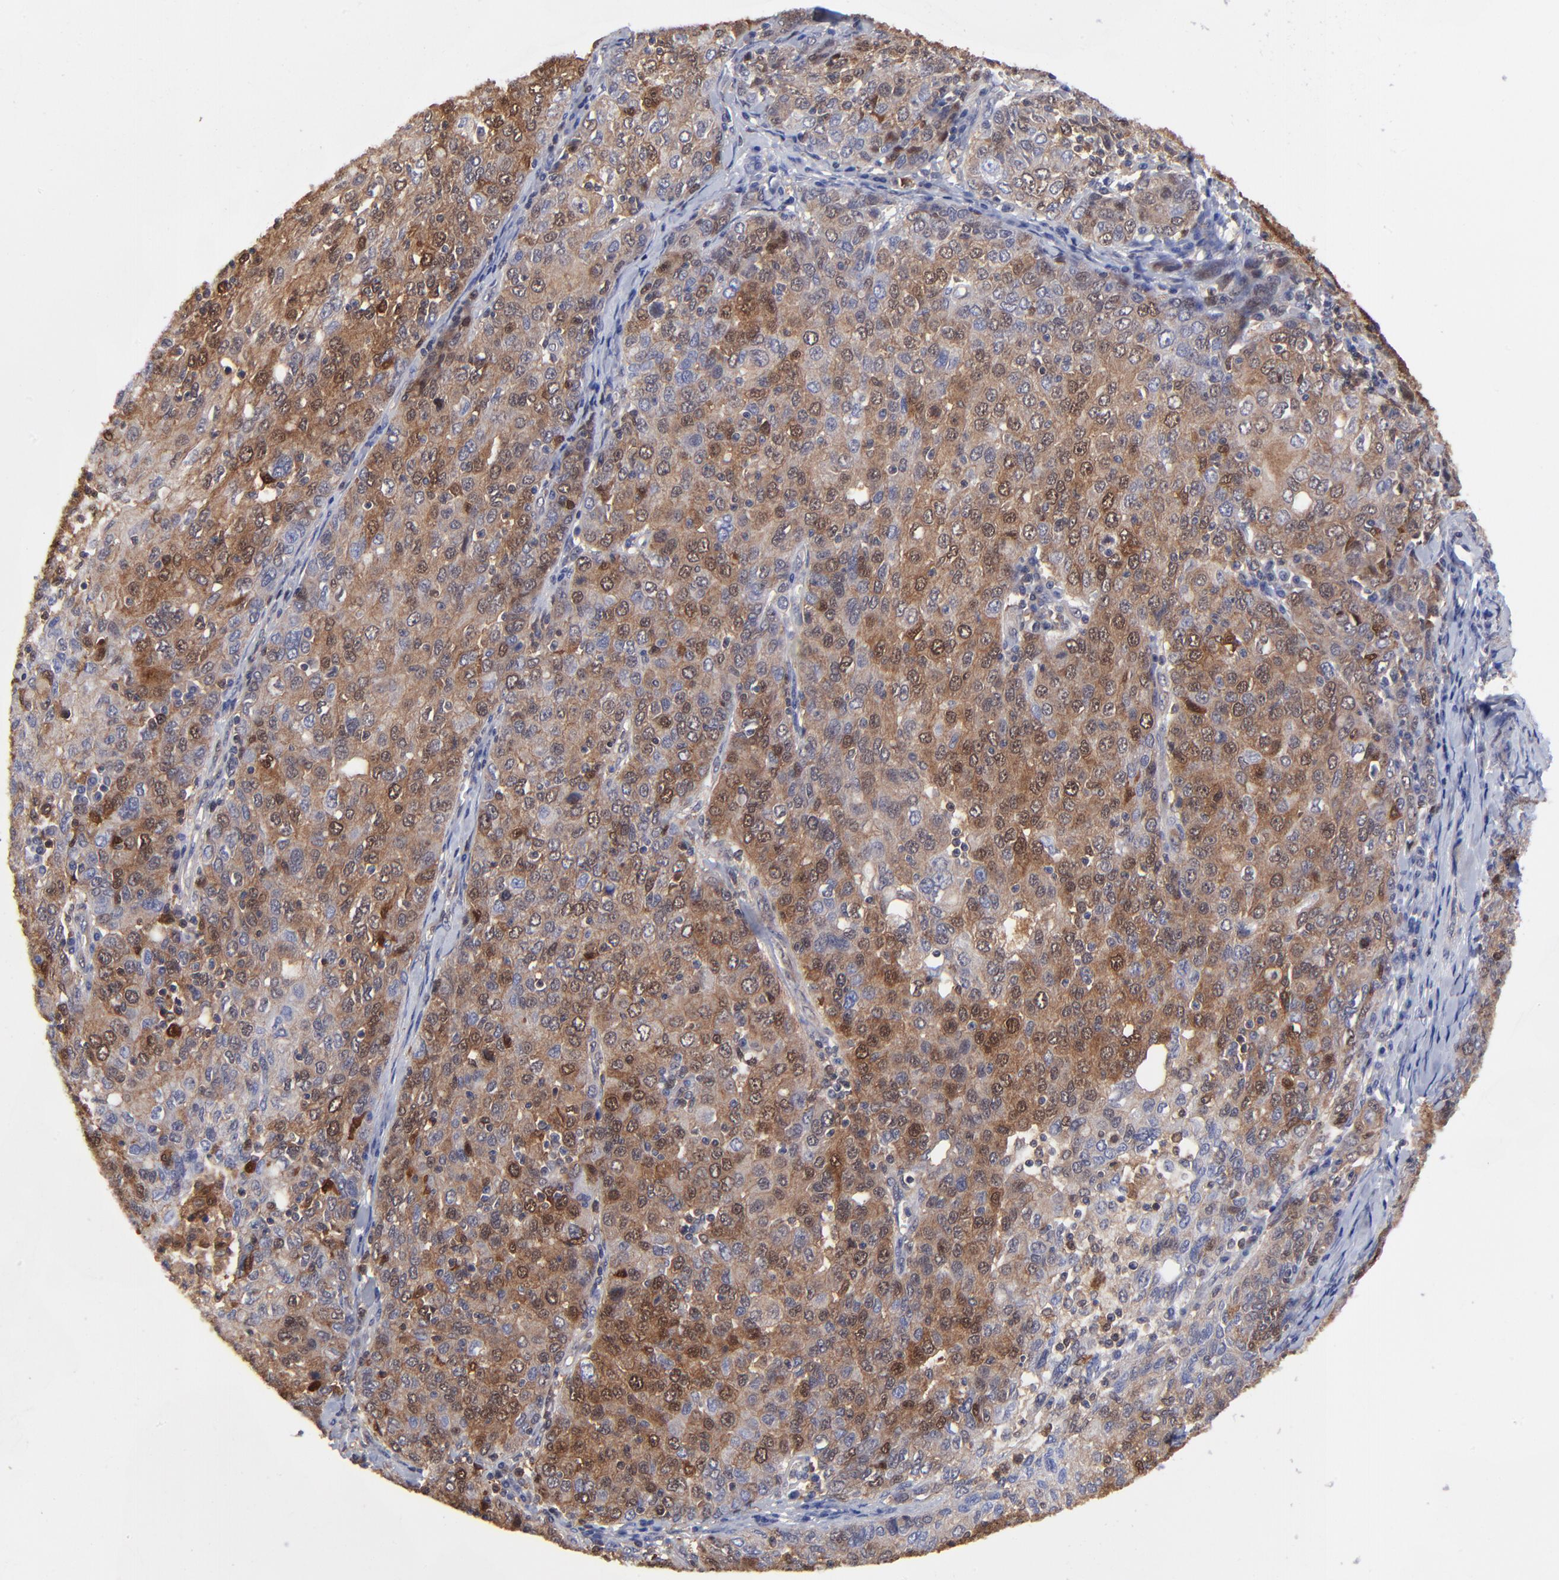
{"staining": {"intensity": "moderate", "quantity": ">75%", "location": "cytoplasmic/membranous,nuclear"}, "tissue": "ovarian cancer", "cell_type": "Tumor cells", "image_type": "cancer", "snomed": [{"axis": "morphology", "description": "Carcinoma, endometroid"}, {"axis": "topography", "description": "Ovary"}], "caption": "Ovarian cancer (endometroid carcinoma) tissue demonstrates moderate cytoplasmic/membranous and nuclear staining in approximately >75% of tumor cells The protein is shown in brown color, while the nuclei are stained blue.", "gene": "DCTPP1", "patient": {"sex": "female", "age": 50}}